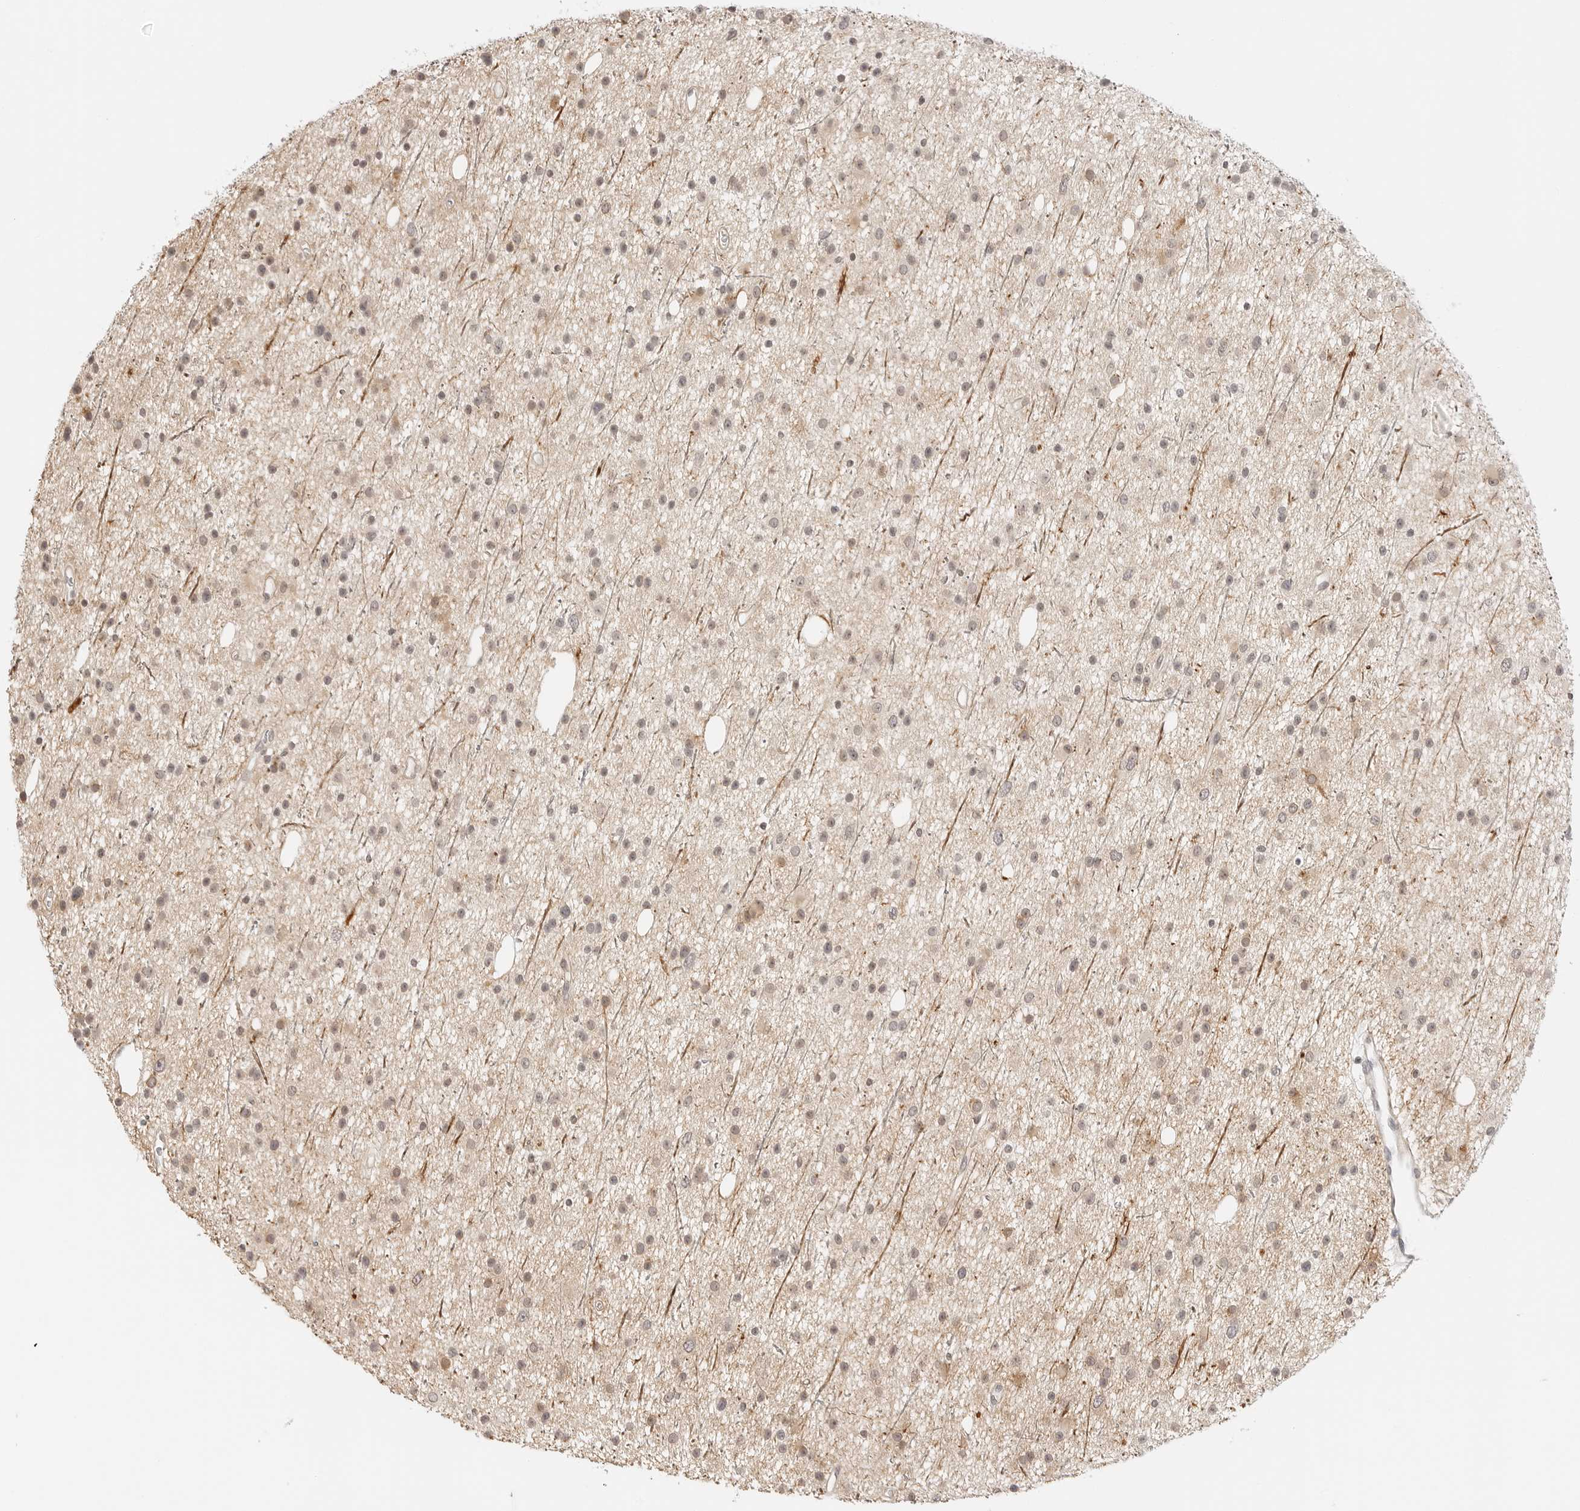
{"staining": {"intensity": "negative", "quantity": "none", "location": "none"}, "tissue": "glioma", "cell_type": "Tumor cells", "image_type": "cancer", "snomed": [{"axis": "morphology", "description": "Glioma, malignant, Low grade"}, {"axis": "topography", "description": "Cerebral cortex"}], "caption": "Photomicrograph shows no significant protein positivity in tumor cells of malignant glioma (low-grade).", "gene": "PCDH19", "patient": {"sex": "female", "age": 39}}